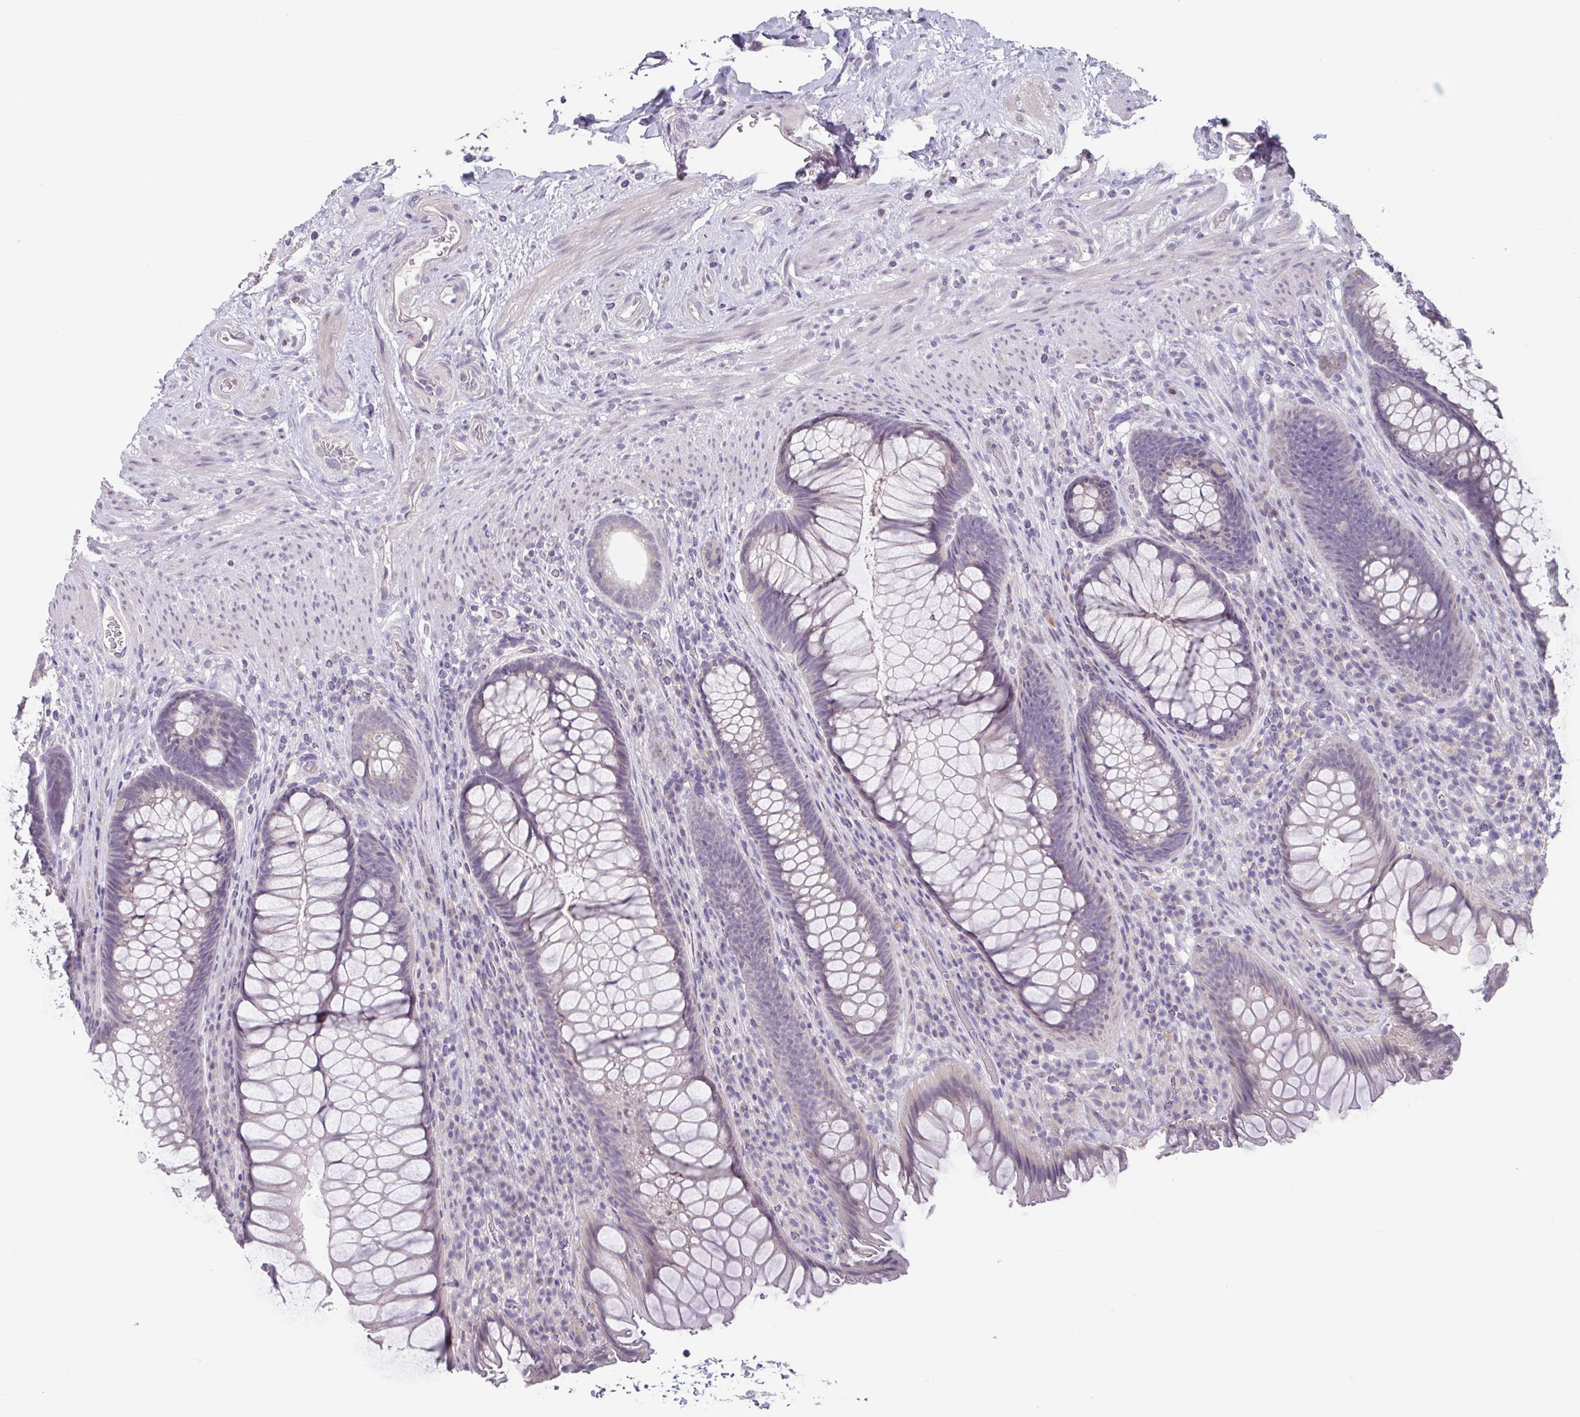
{"staining": {"intensity": "negative", "quantity": "none", "location": "none"}, "tissue": "rectum", "cell_type": "Glandular cells", "image_type": "normal", "snomed": [{"axis": "morphology", "description": "Normal tissue, NOS"}, {"axis": "topography", "description": "Smooth muscle"}, {"axis": "topography", "description": "Rectum"}], "caption": "Immunohistochemical staining of benign rectum demonstrates no significant expression in glandular cells. Brightfield microscopy of immunohistochemistry stained with DAB (brown) and hematoxylin (blue), captured at high magnification.", "gene": "GHRL", "patient": {"sex": "male", "age": 53}}